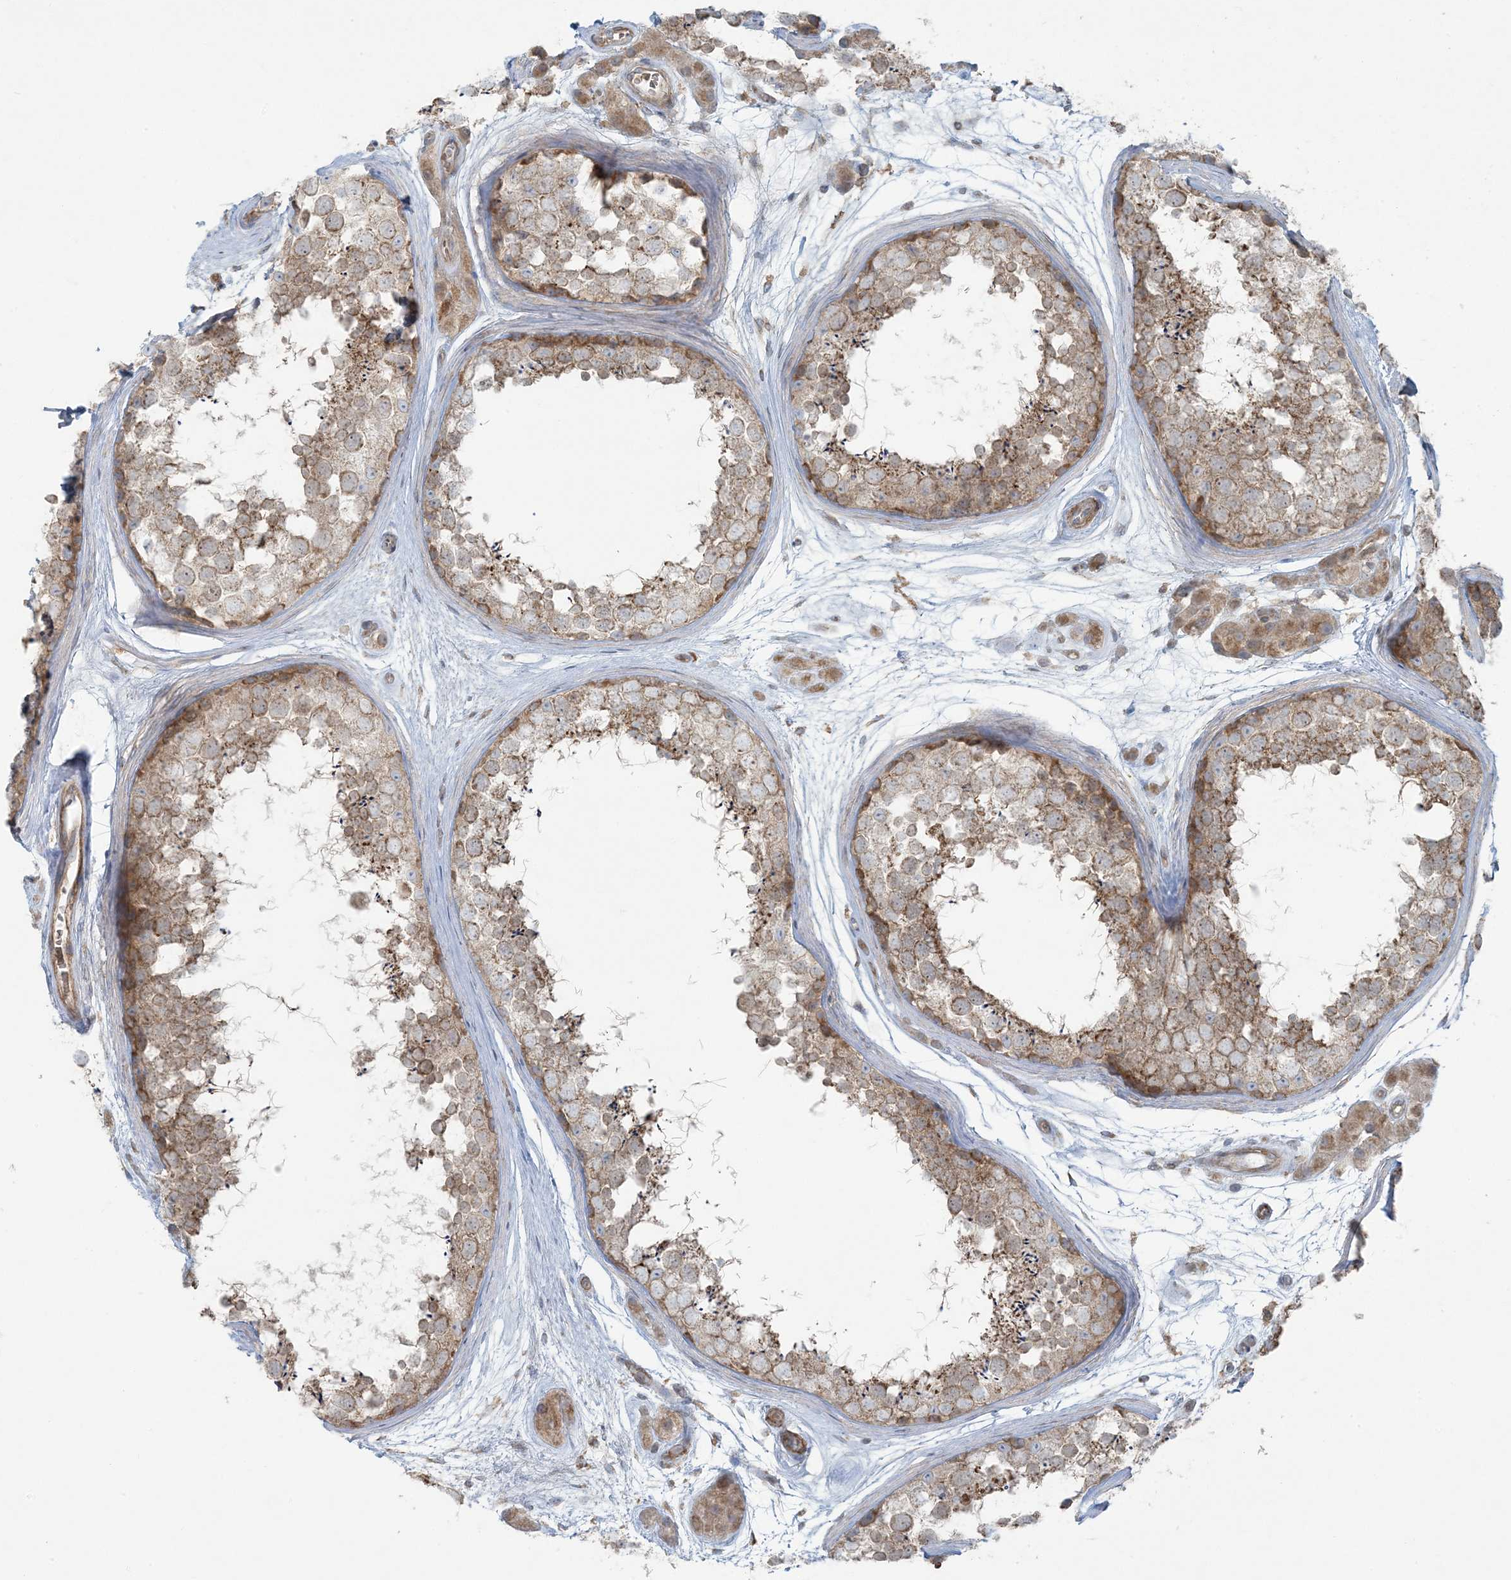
{"staining": {"intensity": "moderate", "quantity": ">75%", "location": "cytoplasmic/membranous"}, "tissue": "testis", "cell_type": "Cells in seminiferous ducts", "image_type": "normal", "snomed": [{"axis": "morphology", "description": "Normal tissue, NOS"}, {"axis": "topography", "description": "Testis"}], "caption": "A micrograph showing moderate cytoplasmic/membranous expression in about >75% of cells in seminiferous ducts in normal testis, as visualized by brown immunohistochemical staining.", "gene": "PIK3R4", "patient": {"sex": "male", "age": 56}}